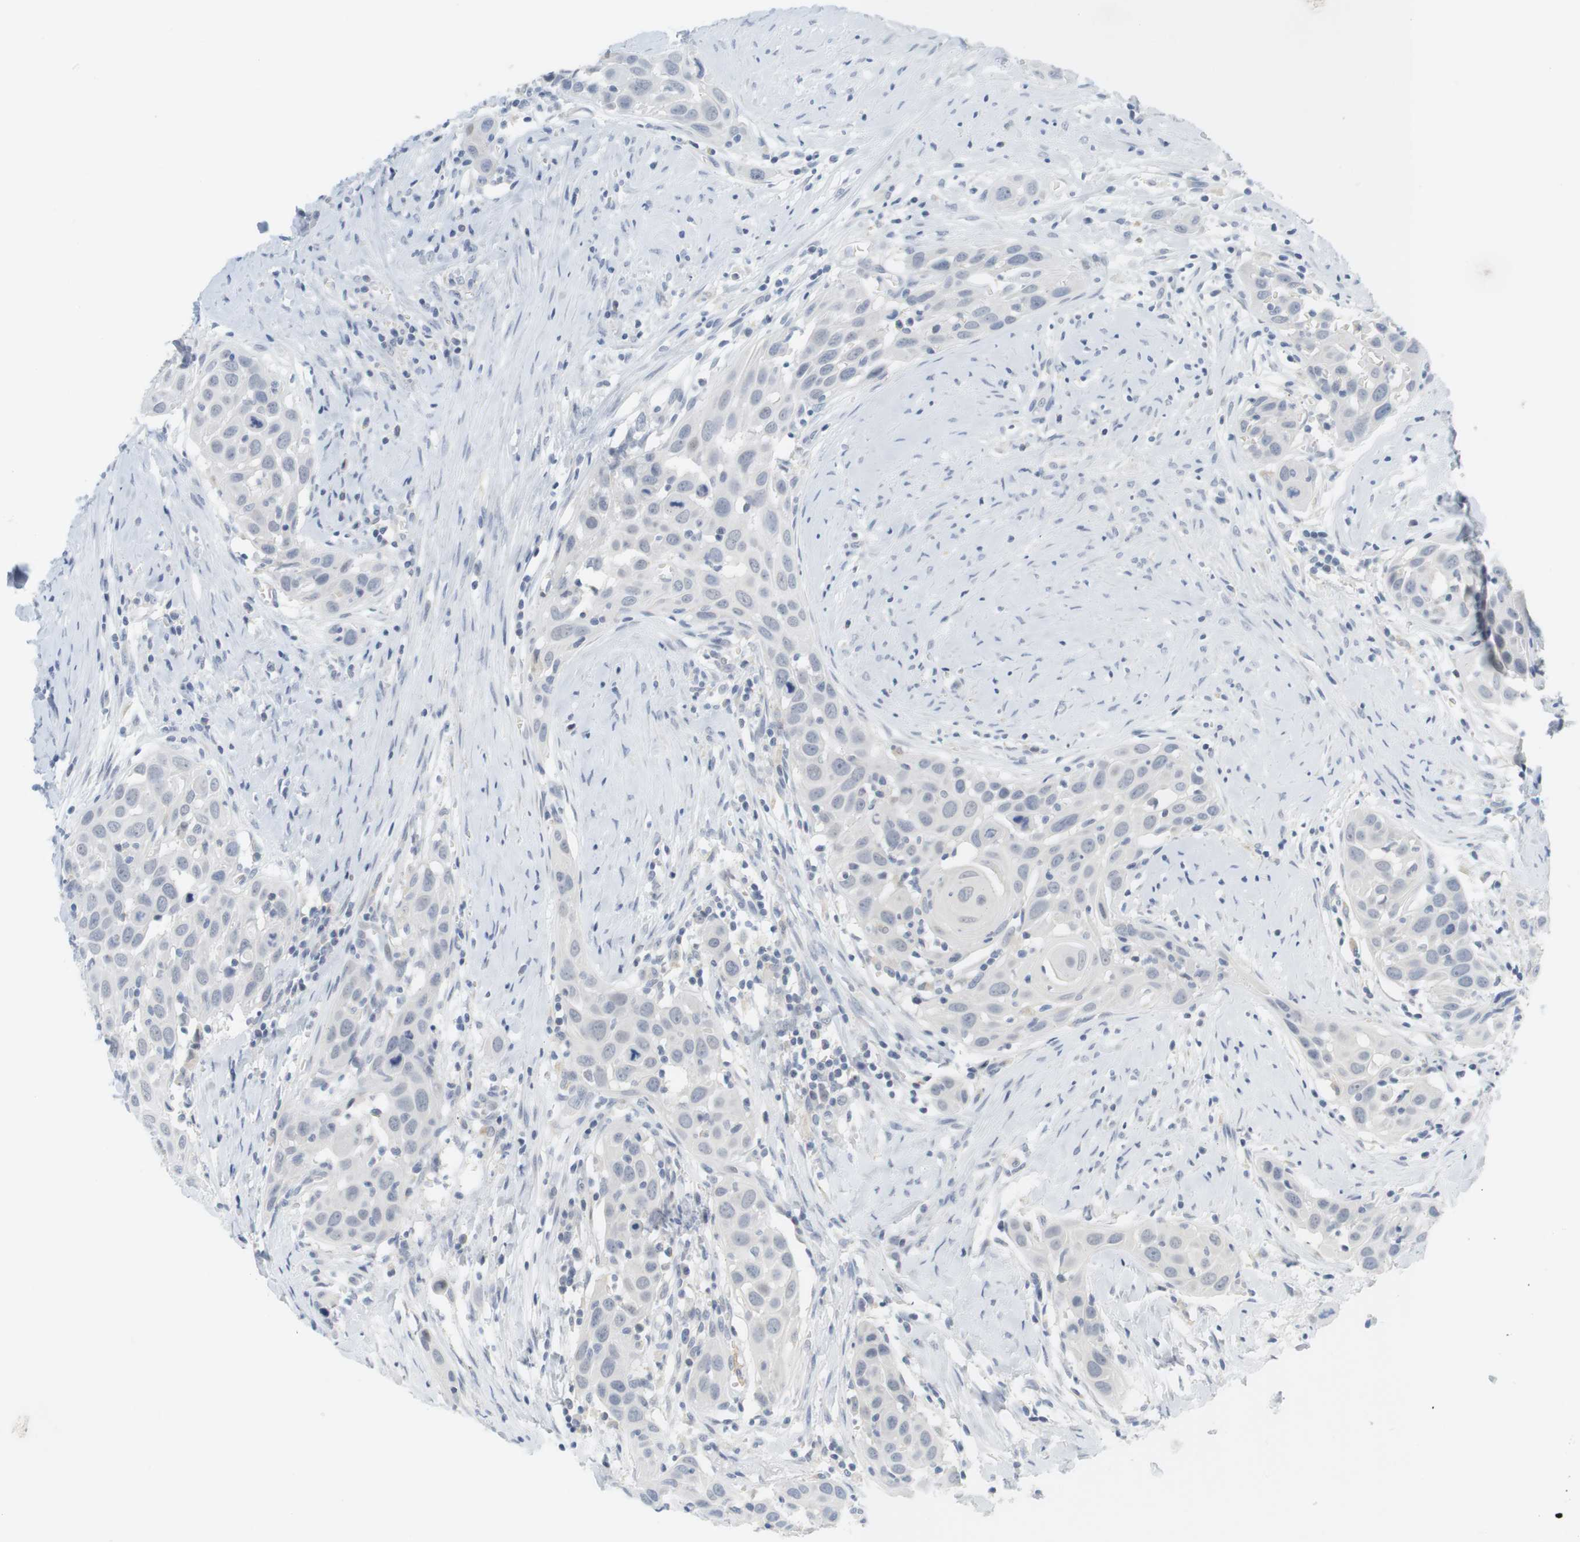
{"staining": {"intensity": "negative", "quantity": "none", "location": "none"}, "tissue": "head and neck cancer", "cell_type": "Tumor cells", "image_type": "cancer", "snomed": [{"axis": "morphology", "description": "Squamous cell carcinoma, NOS"}, {"axis": "topography", "description": "Oral tissue"}, {"axis": "topography", "description": "Head-Neck"}], "caption": "Immunohistochemistry (IHC) micrograph of human head and neck cancer (squamous cell carcinoma) stained for a protein (brown), which demonstrates no expression in tumor cells.", "gene": "YIPF1", "patient": {"sex": "female", "age": 50}}